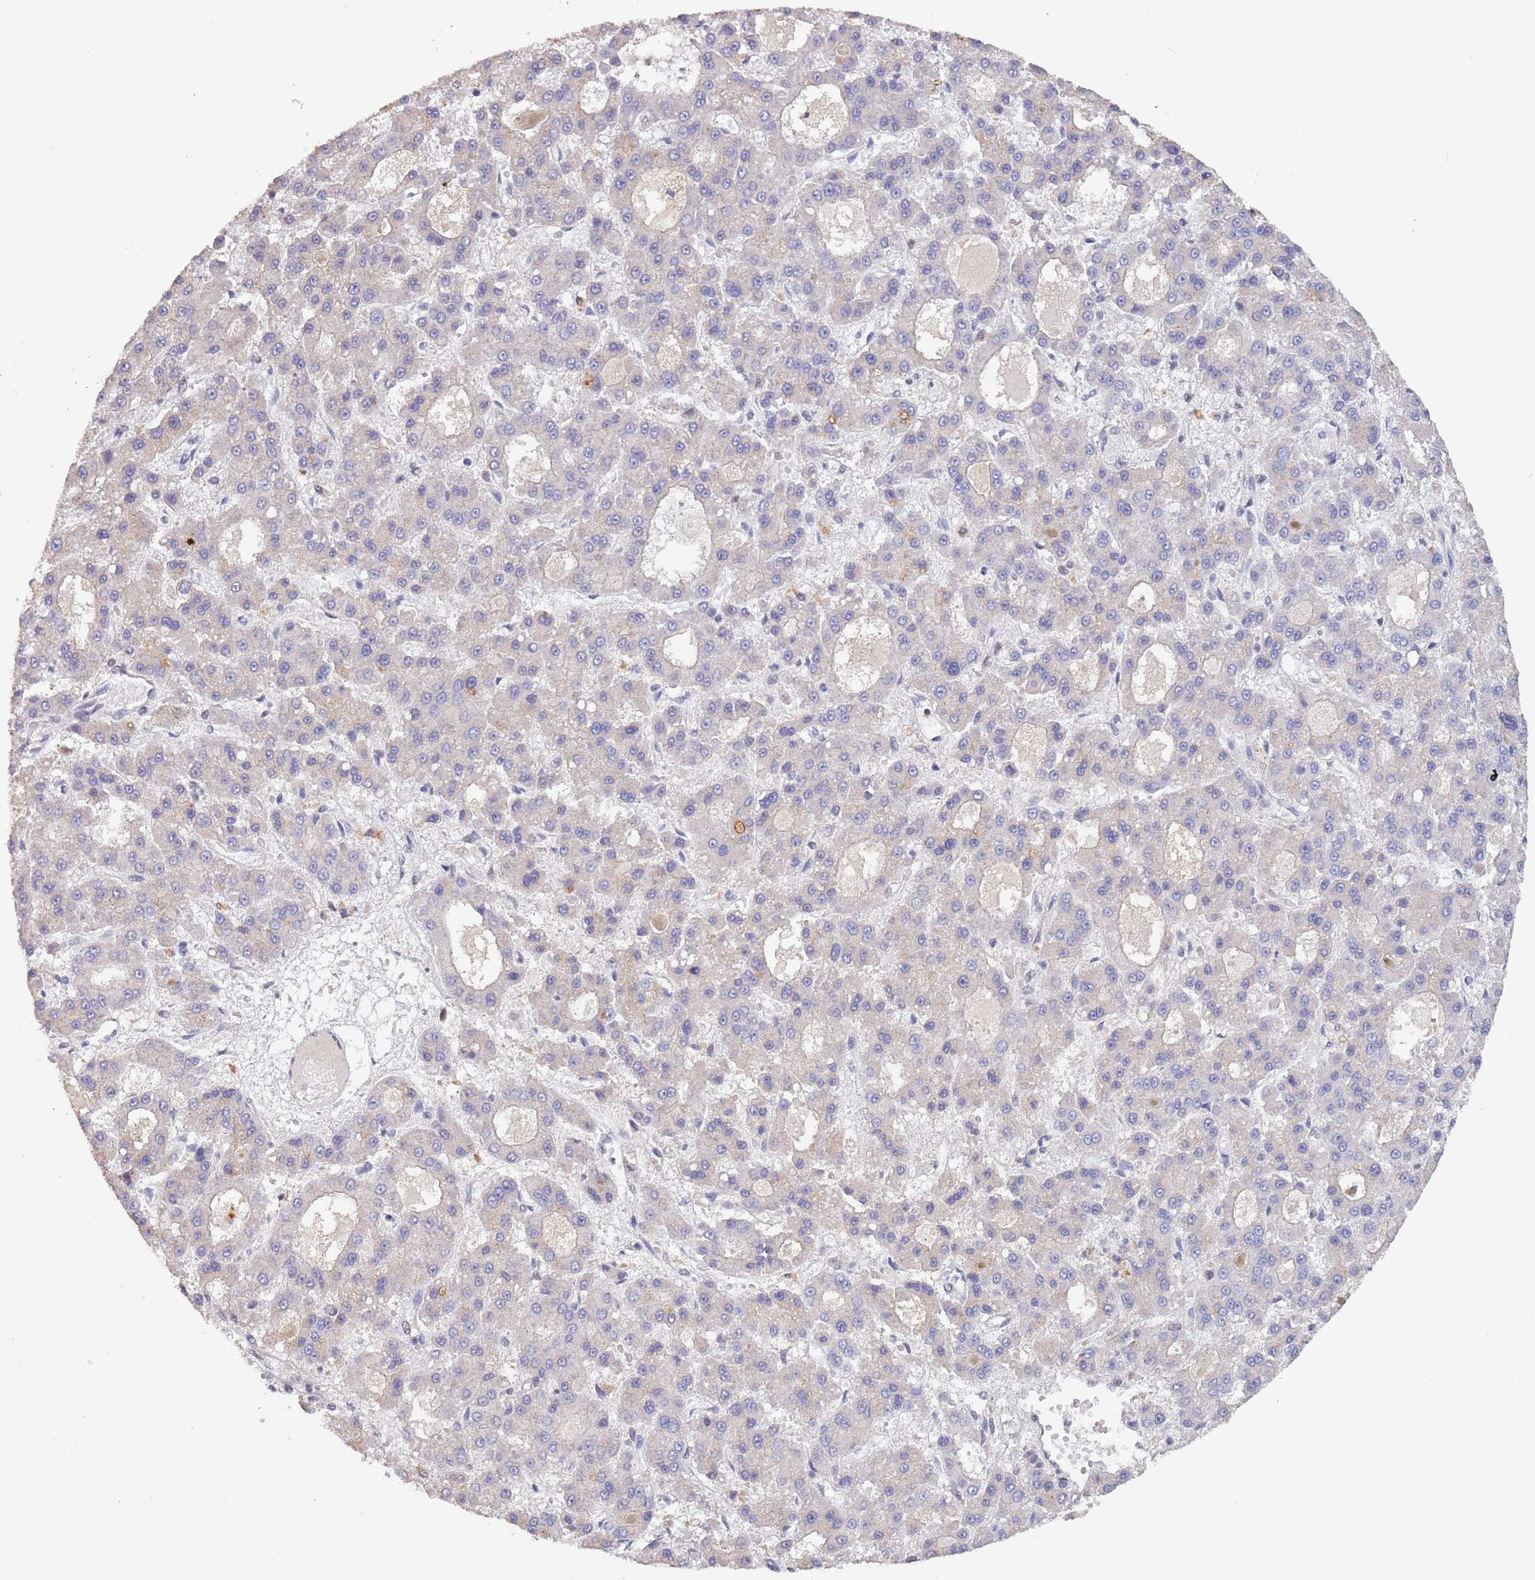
{"staining": {"intensity": "negative", "quantity": "none", "location": "none"}, "tissue": "liver cancer", "cell_type": "Tumor cells", "image_type": "cancer", "snomed": [{"axis": "morphology", "description": "Carcinoma, Hepatocellular, NOS"}, {"axis": "topography", "description": "Liver"}], "caption": "Immunohistochemistry photomicrograph of human liver cancer stained for a protein (brown), which exhibits no staining in tumor cells. (DAB (3,3'-diaminobenzidine) immunohistochemistry (IHC), high magnification).", "gene": "CIZ1", "patient": {"sex": "male", "age": 70}}